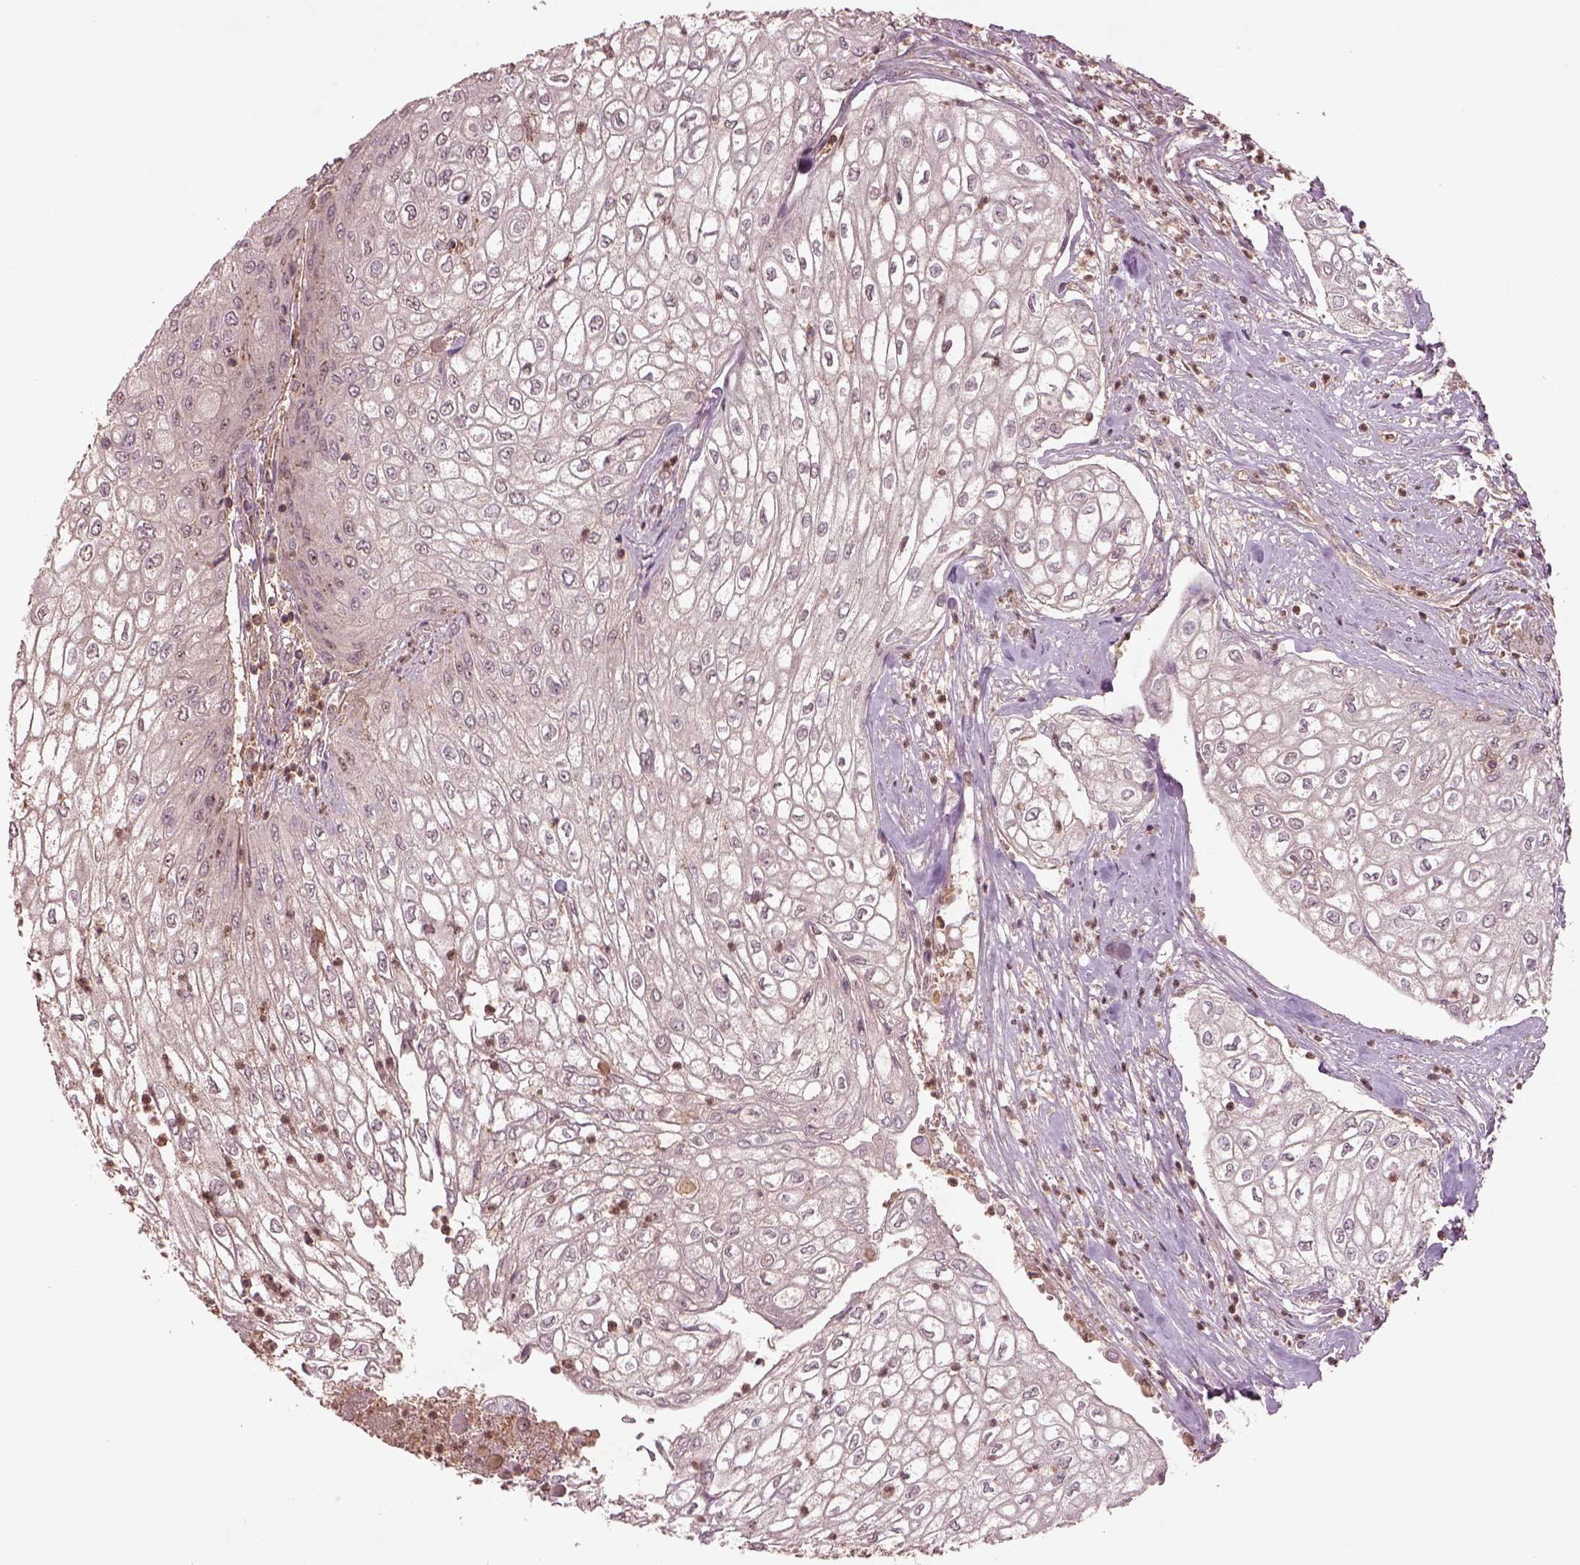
{"staining": {"intensity": "negative", "quantity": "none", "location": "none"}, "tissue": "urothelial cancer", "cell_type": "Tumor cells", "image_type": "cancer", "snomed": [{"axis": "morphology", "description": "Urothelial carcinoma, High grade"}, {"axis": "topography", "description": "Urinary bladder"}], "caption": "There is no significant positivity in tumor cells of high-grade urothelial carcinoma.", "gene": "TRADD", "patient": {"sex": "male", "age": 62}}